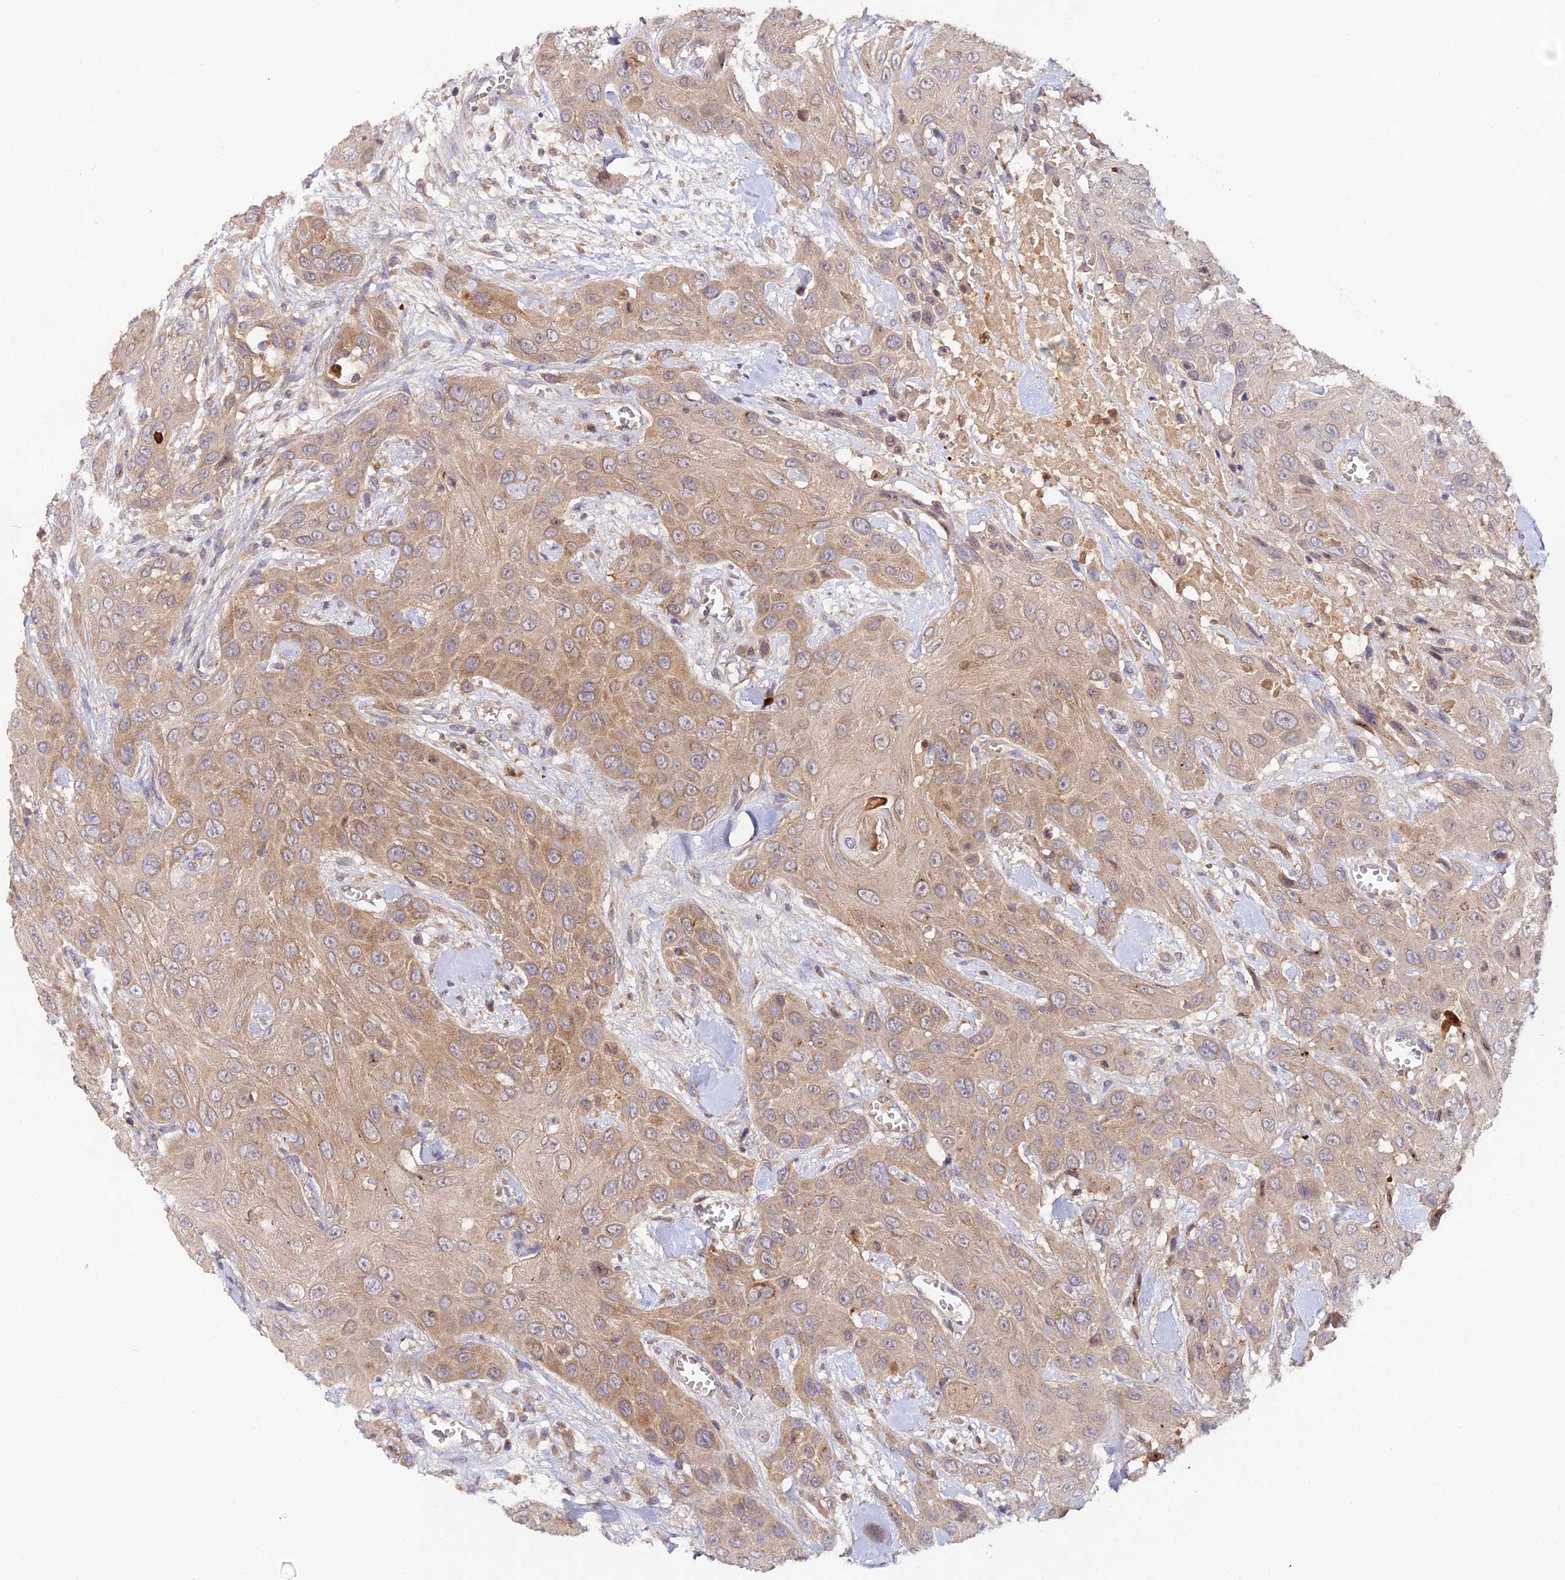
{"staining": {"intensity": "moderate", "quantity": "25%-75%", "location": "cytoplasmic/membranous"}, "tissue": "head and neck cancer", "cell_type": "Tumor cells", "image_type": "cancer", "snomed": [{"axis": "morphology", "description": "Squamous cell carcinoma, NOS"}, {"axis": "topography", "description": "Head-Neck"}], "caption": "Squamous cell carcinoma (head and neck) stained for a protein demonstrates moderate cytoplasmic/membranous positivity in tumor cells. The protein is stained brown, and the nuclei are stained in blue (DAB (3,3'-diaminobenzidine) IHC with brightfield microscopy, high magnification).", "gene": "TRIM26", "patient": {"sex": "male", "age": 81}}